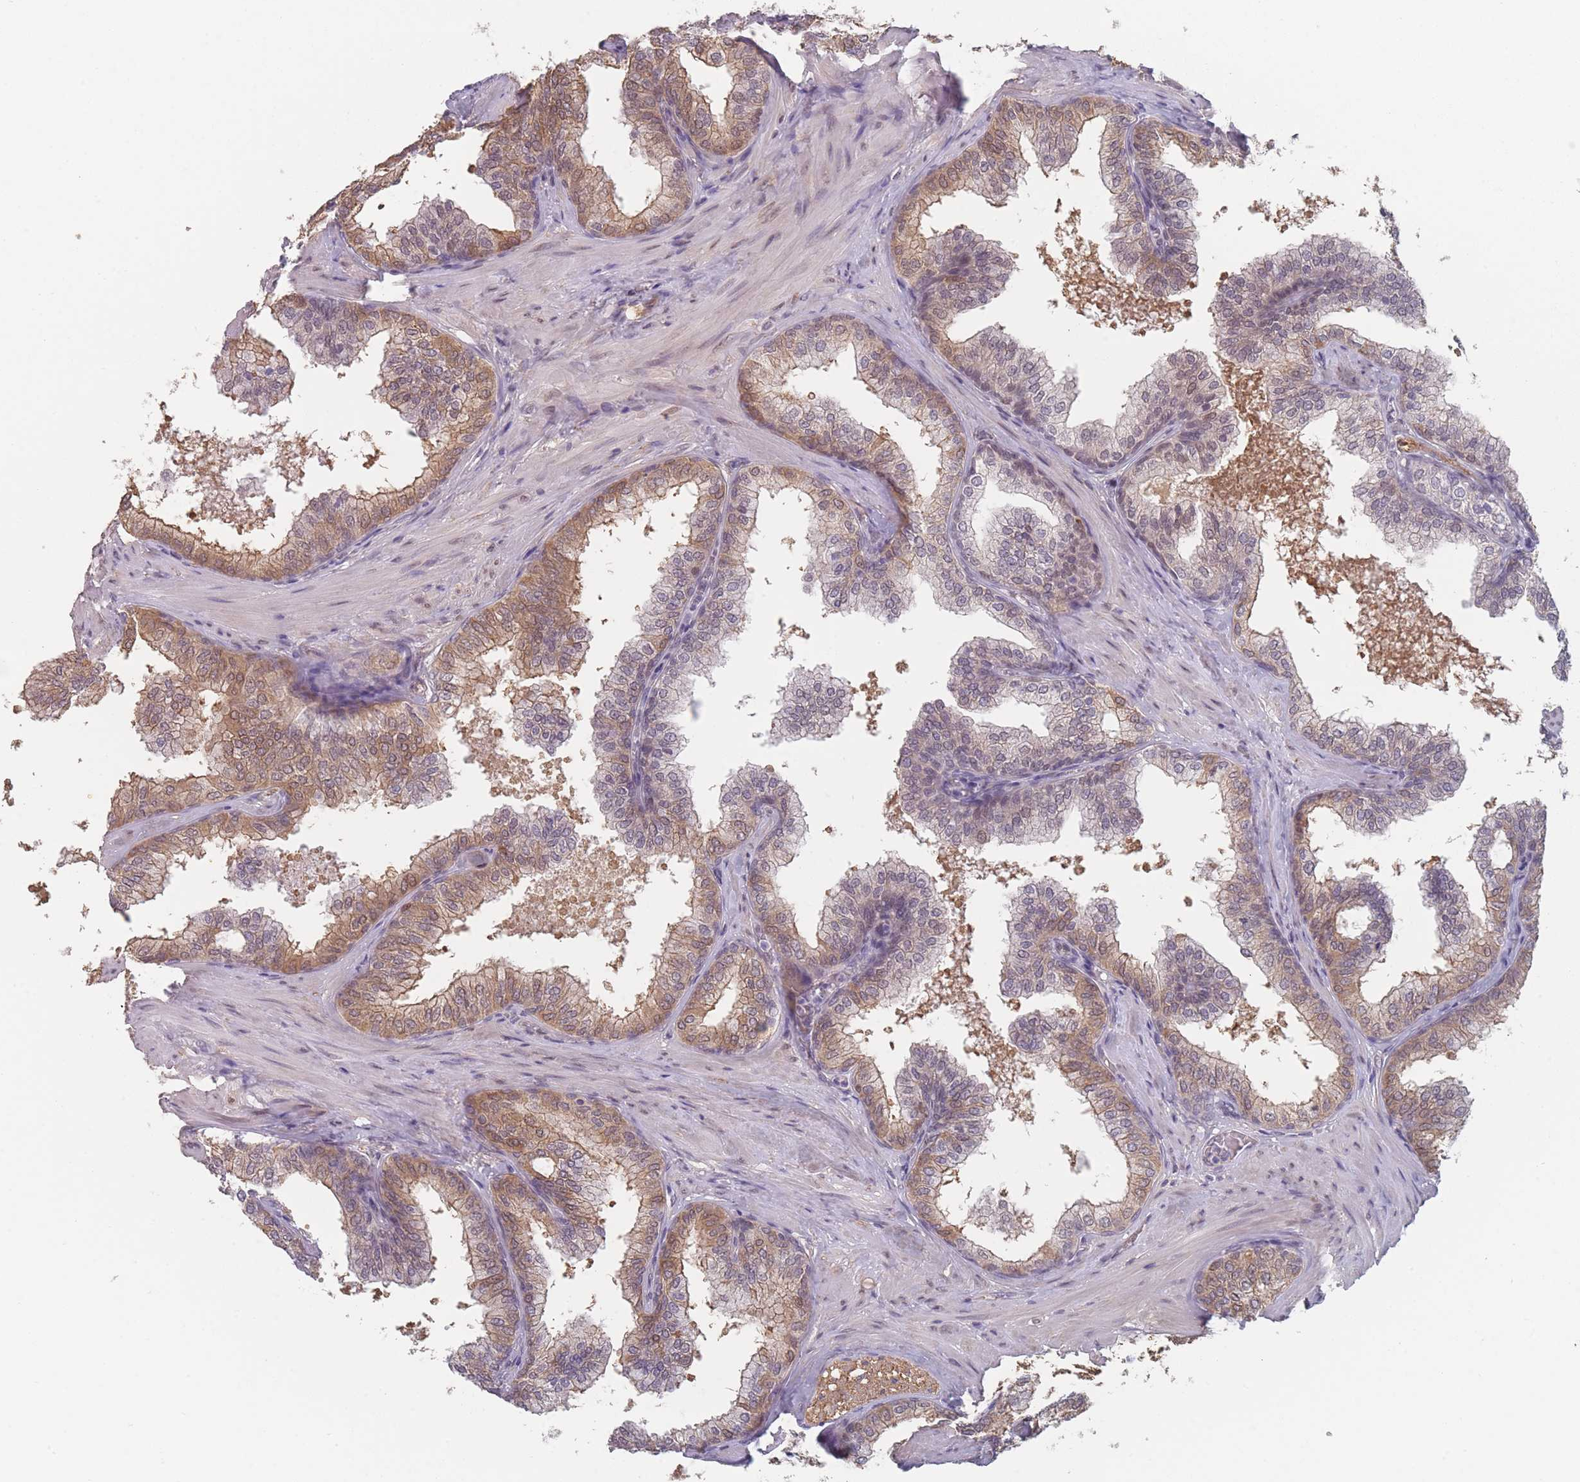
{"staining": {"intensity": "moderate", "quantity": "25%-75%", "location": "cytoplasmic/membranous"}, "tissue": "prostate", "cell_type": "Glandular cells", "image_type": "normal", "snomed": [{"axis": "morphology", "description": "Normal tissue, NOS"}, {"axis": "topography", "description": "Prostate"}], "caption": "DAB immunohistochemical staining of unremarkable prostate displays moderate cytoplasmic/membranous protein positivity in approximately 25%-75% of glandular cells.", "gene": "ANKRD10", "patient": {"sex": "male", "age": 60}}